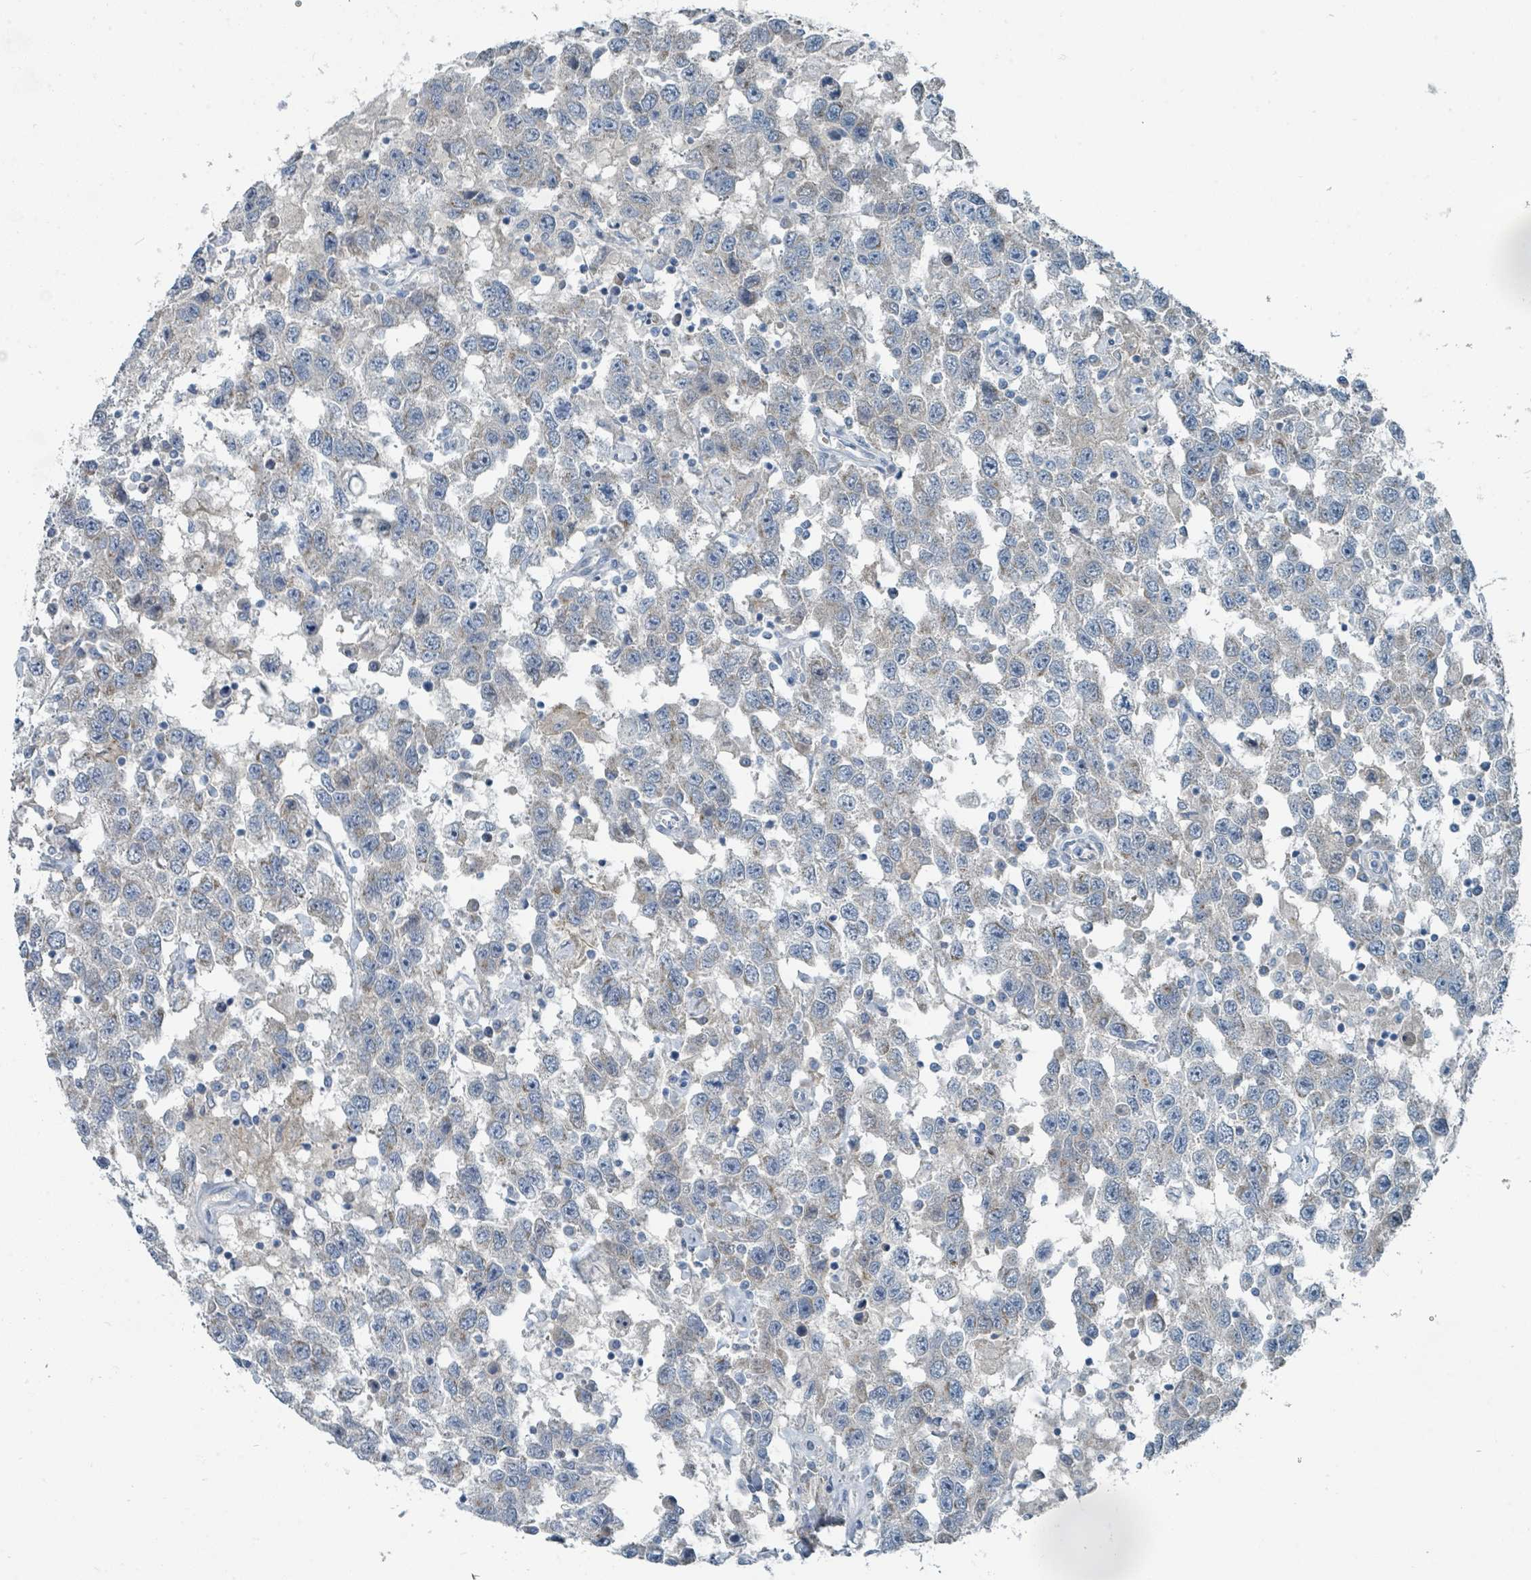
{"staining": {"intensity": "negative", "quantity": "none", "location": "none"}, "tissue": "testis cancer", "cell_type": "Tumor cells", "image_type": "cancer", "snomed": [{"axis": "morphology", "description": "Seminoma, NOS"}, {"axis": "topography", "description": "Testis"}], "caption": "High magnification brightfield microscopy of testis seminoma stained with DAB (3,3'-diaminobenzidine) (brown) and counterstained with hematoxylin (blue): tumor cells show no significant expression. (Stains: DAB (3,3'-diaminobenzidine) immunohistochemistry with hematoxylin counter stain, Microscopy: brightfield microscopy at high magnification).", "gene": "RASA4", "patient": {"sex": "male", "age": 41}}